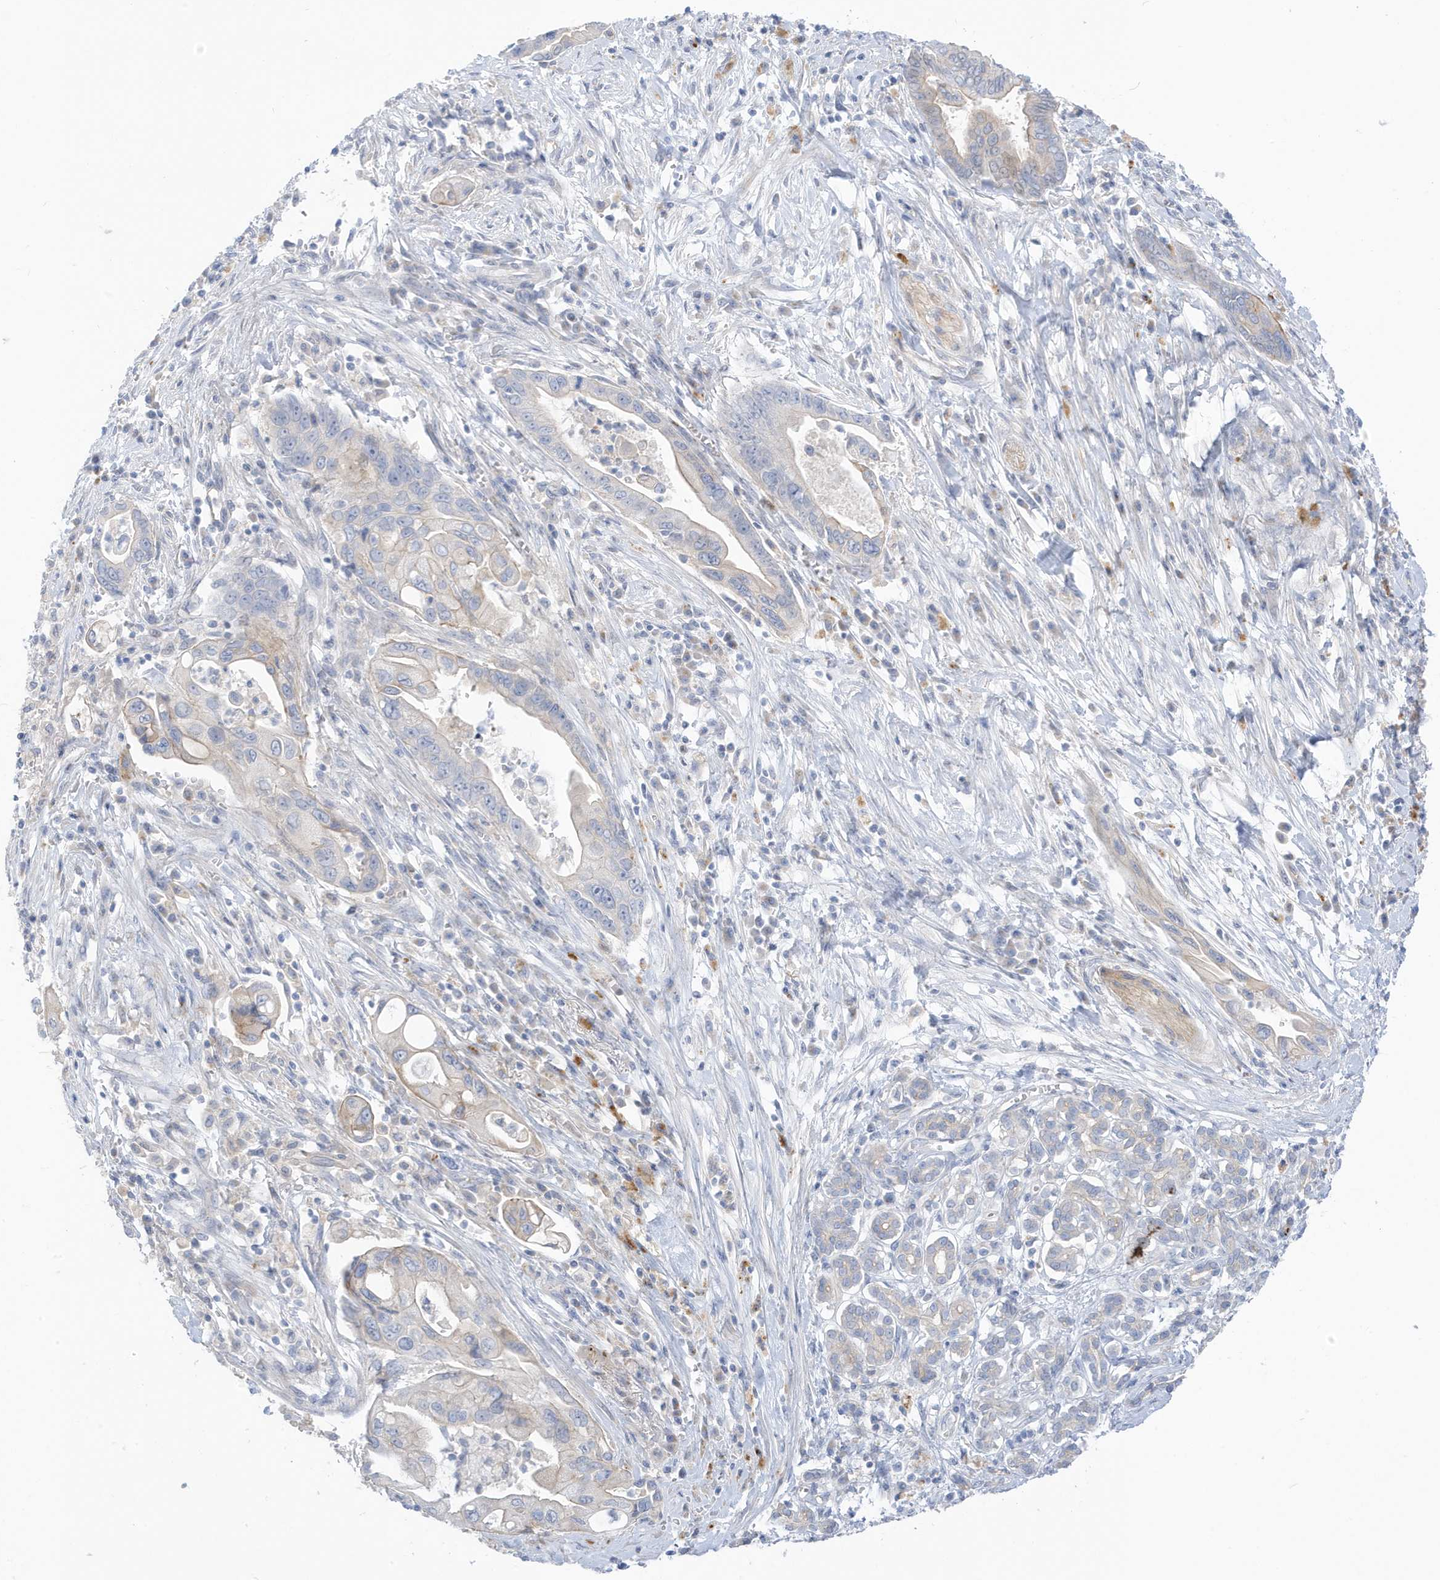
{"staining": {"intensity": "weak", "quantity": "<25%", "location": "cytoplasmic/membranous"}, "tissue": "pancreatic cancer", "cell_type": "Tumor cells", "image_type": "cancer", "snomed": [{"axis": "morphology", "description": "Adenocarcinoma, NOS"}, {"axis": "topography", "description": "Pancreas"}], "caption": "High magnification brightfield microscopy of adenocarcinoma (pancreatic) stained with DAB (3,3'-diaminobenzidine) (brown) and counterstained with hematoxylin (blue): tumor cells show no significant expression.", "gene": "ATP13A5", "patient": {"sex": "male", "age": 78}}